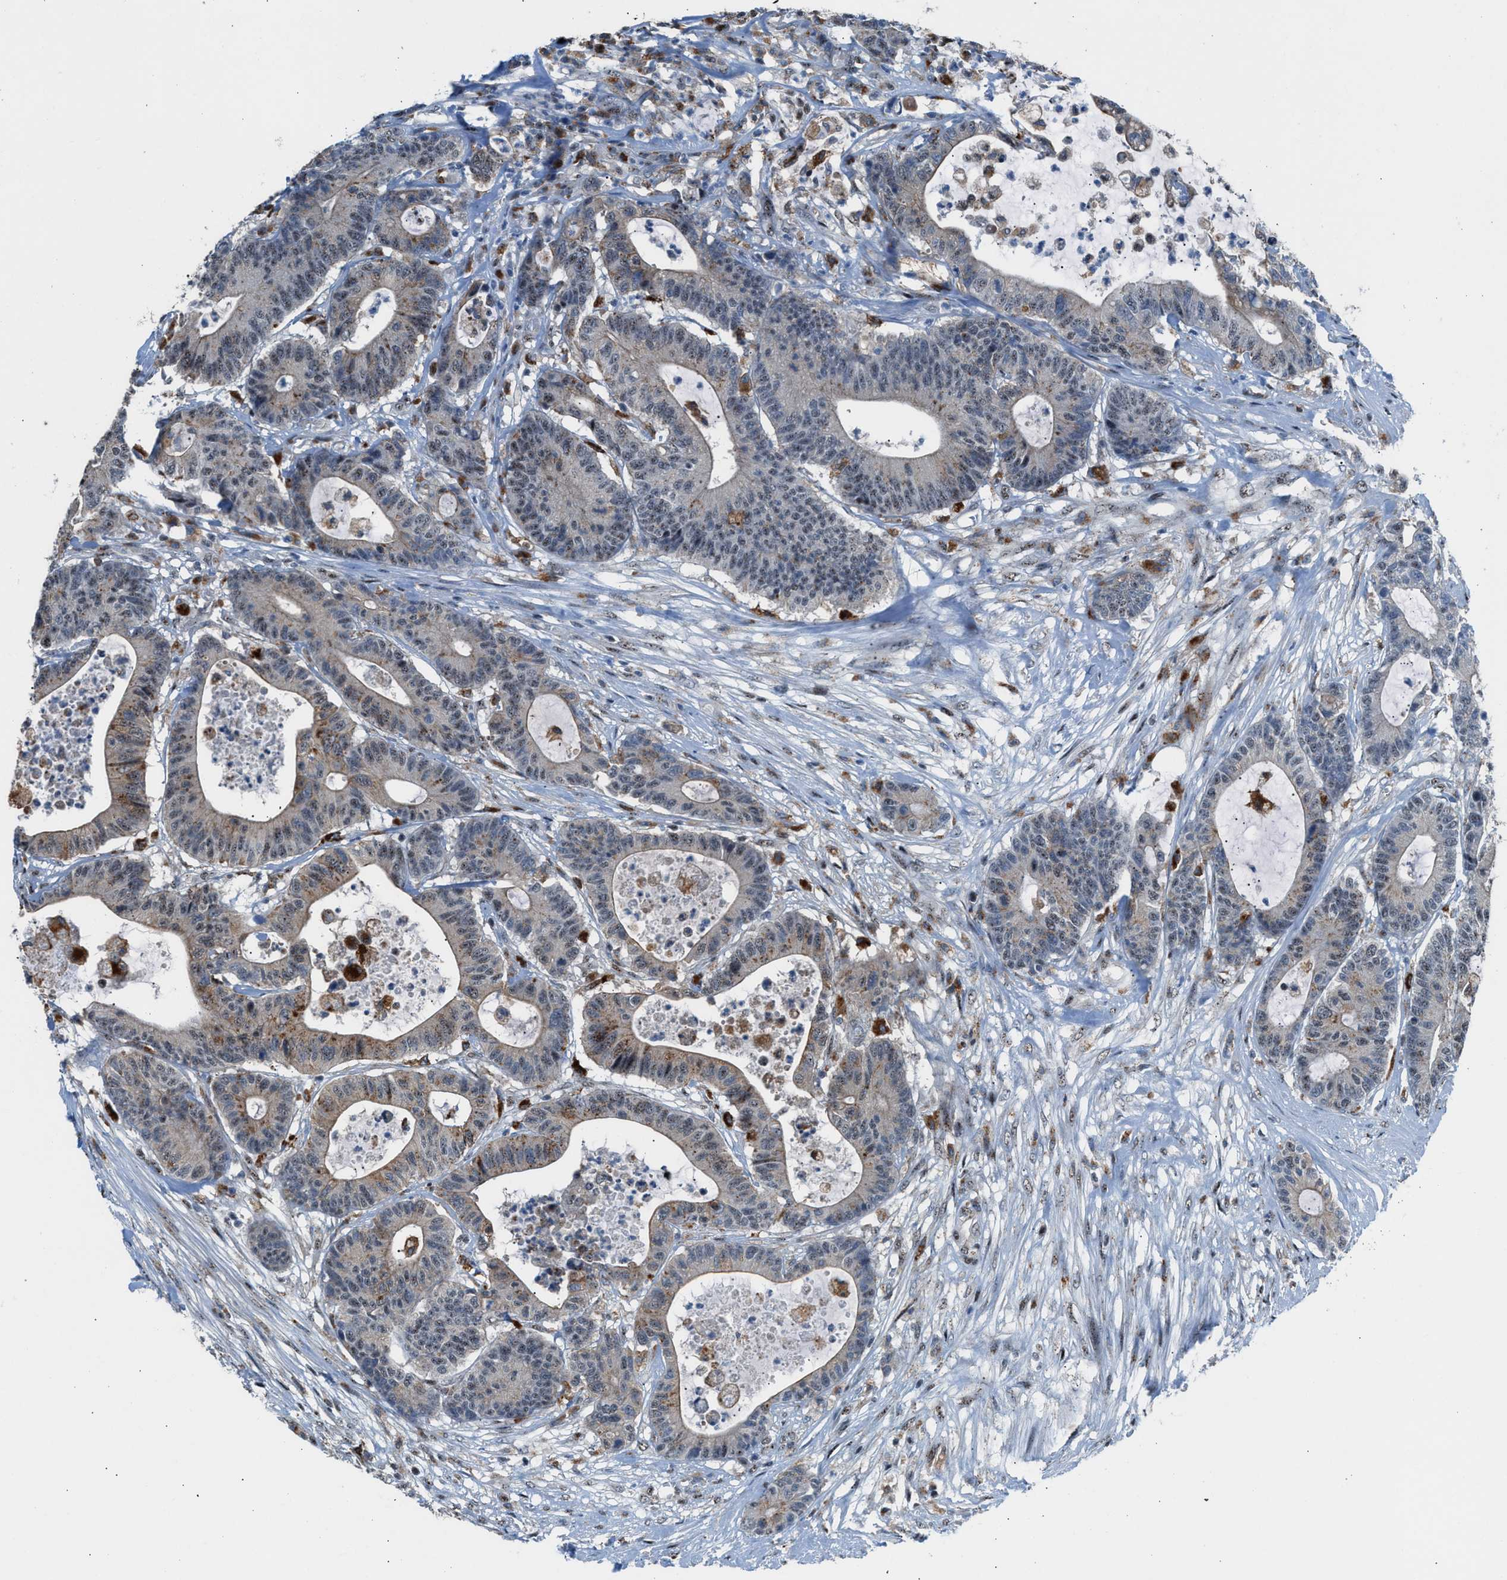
{"staining": {"intensity": "weak", "quantity": "25%-75%", "location": "cytoplasmic/membranous,nuclear"}, "tissue": "colorectal cancer", "cell_type": "Tumor cells", "image_type": "cancer", "snomed": [{"axis": "morphology", "description": "Adenocarcinoma, NOS"}, {"axis": "topography", "description": "Colon"}], "caption": "High-power microscopy captured an immunohistochemistry (IHC) micrograph of colorectal cancer (adenocarcinoma), revealing weak cytoplasmic/membranous and nuclear positivity in approximately 25%-75% of tumor cells.", "gene": "CENPP", "patient": {"sex": "female", "age": 84}}